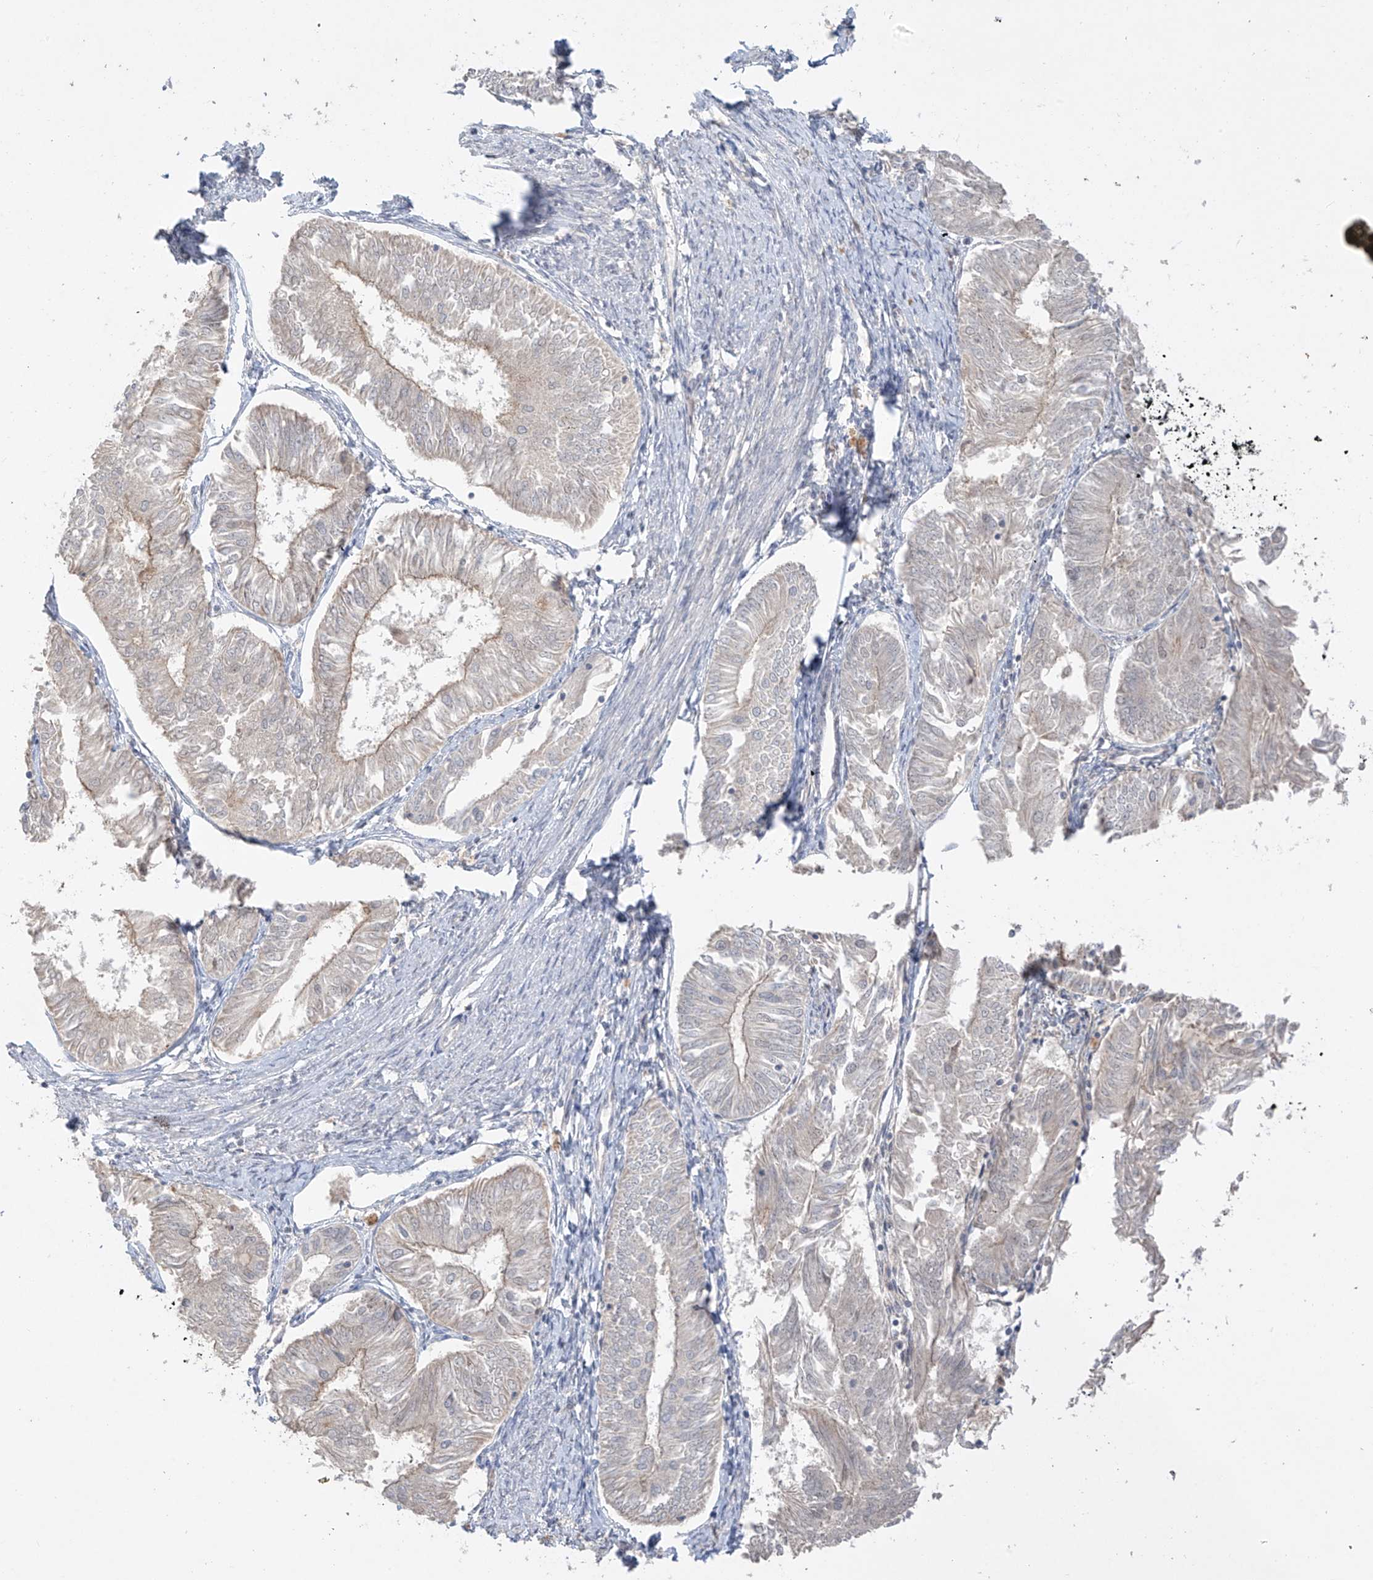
{"staining": {"intensity": "weak", "quantity": "<25%", "location": "cytoplasmic/membranous"}, "tissue": "endometrial cancer", "cell_type": "Tumor cells", "image_type": "cancer", "snomed": [{"axis": "morphology", "description": "Adenocarcinoma, NOS"}, {"axis": "topography", "description": "Endometrium"}], "caption": "An immunohistochemistry (IHC) image of adenocarcinoma (endometrial) is shown. There is no staining in tumor cells of adenocarcinoma (endometrial).", "gene": "ANGEL2", "patient": {"sex": "female", "age": 58}}